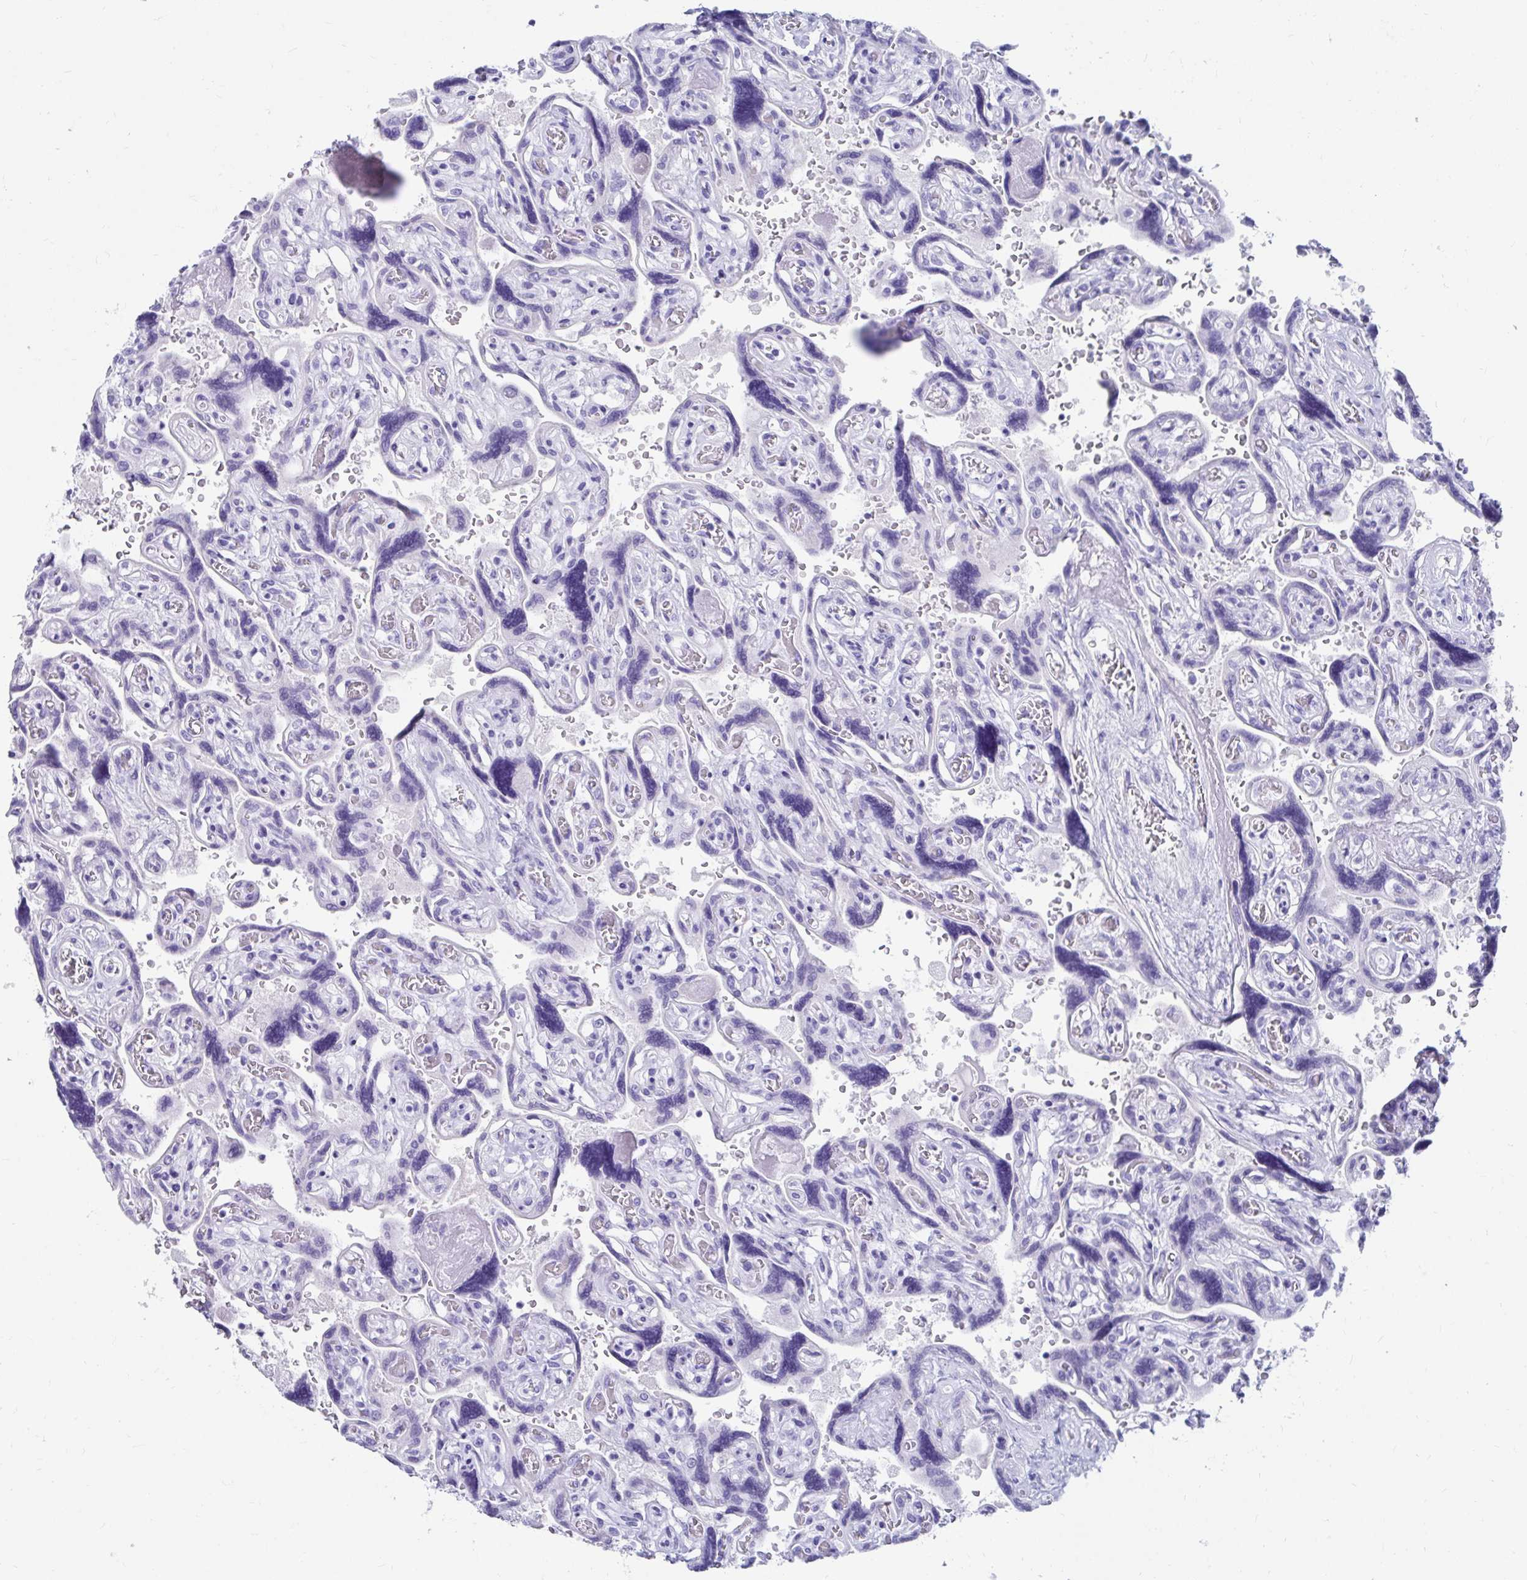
{"staining": {"intensity": "negative", "quantity": "none", "location": "none"}, "tissue": "placenta", "cell_type": "Decidual cells", "image_type": "normal", "snomed": [{"axis": "morphology", "description": "Normal tissue, NOS"}, {"axis": "topography", "description": "Placenta"}], "caption": "Decidual cells are negative for protein expression in benign human placenta. (DAB IHC with hematoxylin counter stain).", "gene": "DPEP3", "patient": {"sex": "female", "age": 32}}